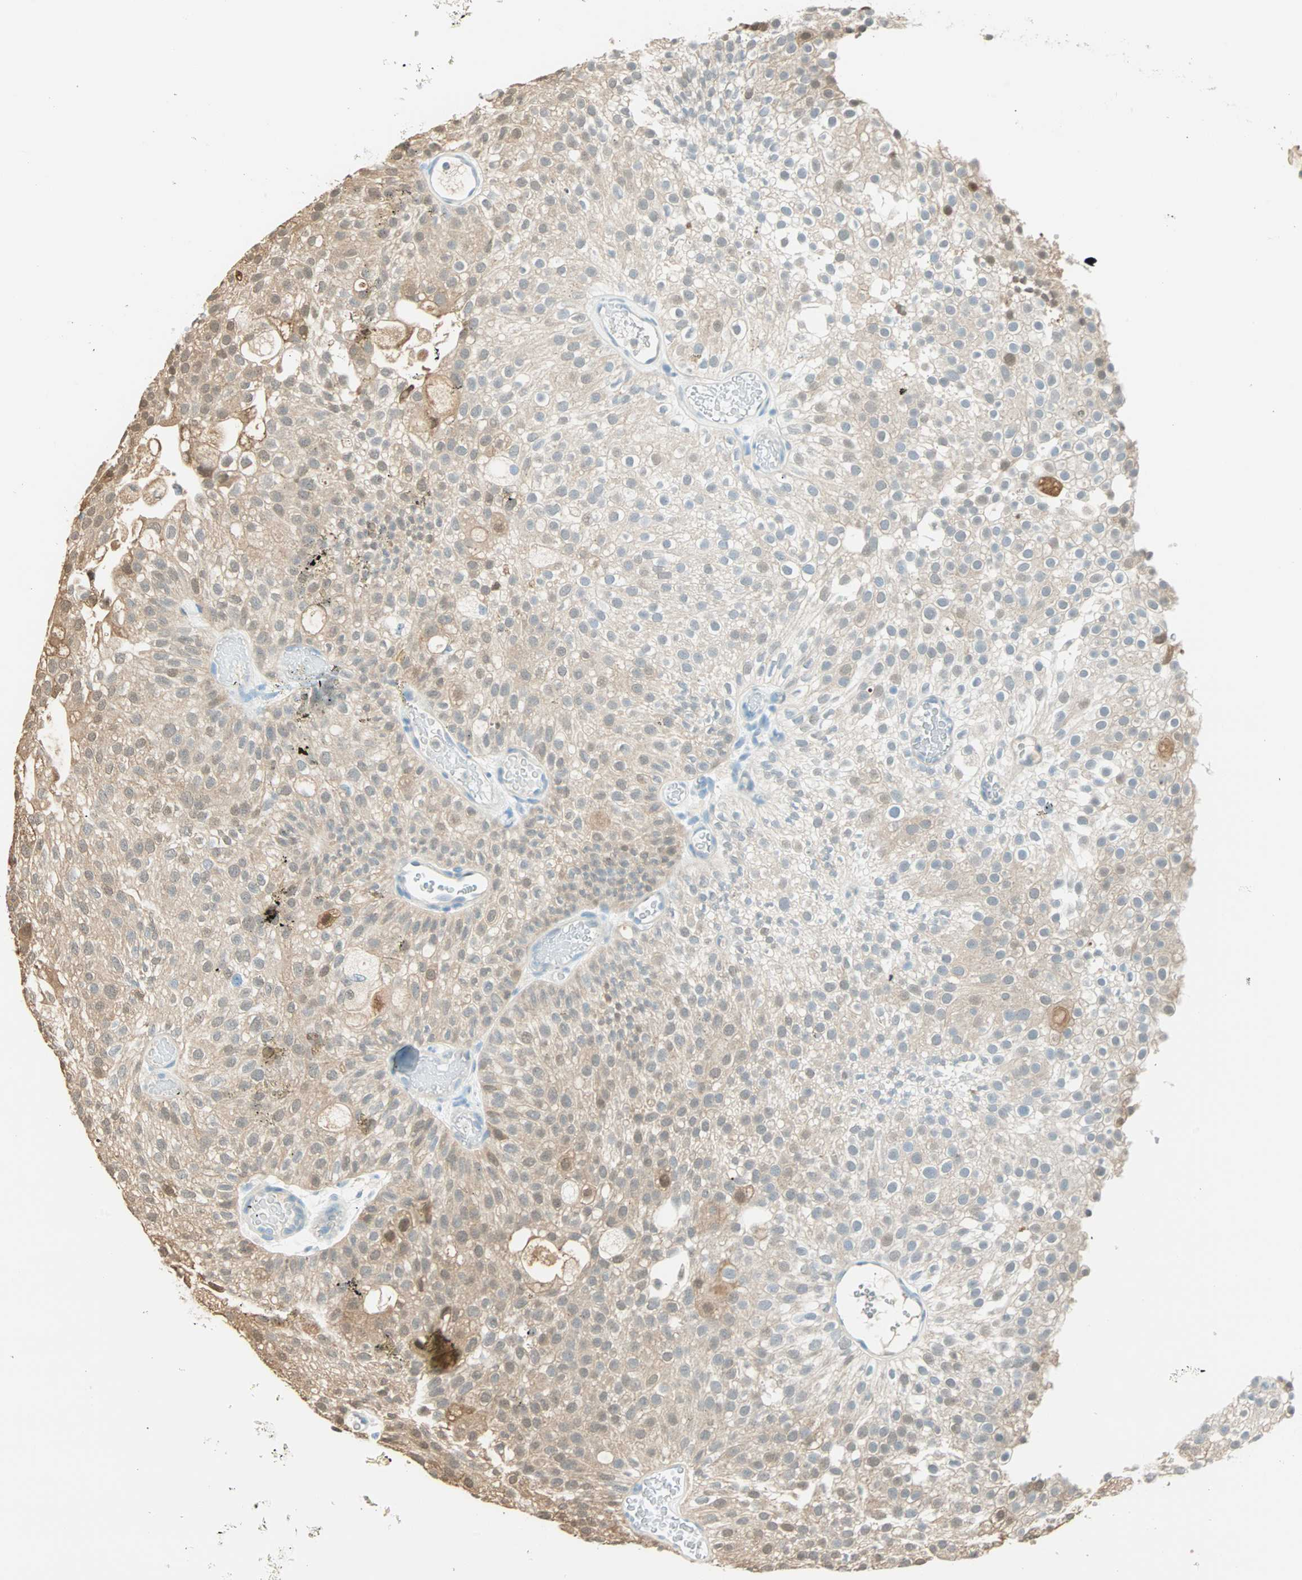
{"staining": {"intensity": "moderate", "quantity": ">75%", "location": "cytoplasmic/membranous,nuclear"}, "tissue": "urothelial cancer", "cell_type": "Tumor cells", "image_type": "cancer", "snomed": [{"axis": "morphology", "description": "Urothelial carcinoma, Low grade"}, {"axis": "topography", "description": "Urinary bladder"}], "caption": "The immunohistochemical stain labels moderate cytoplasmic/membranous and nuclear staining in tumor cells of urothelial cancer tissue.", "gene": "S100A1", "patient": {"sex": "male", "age": 78}}